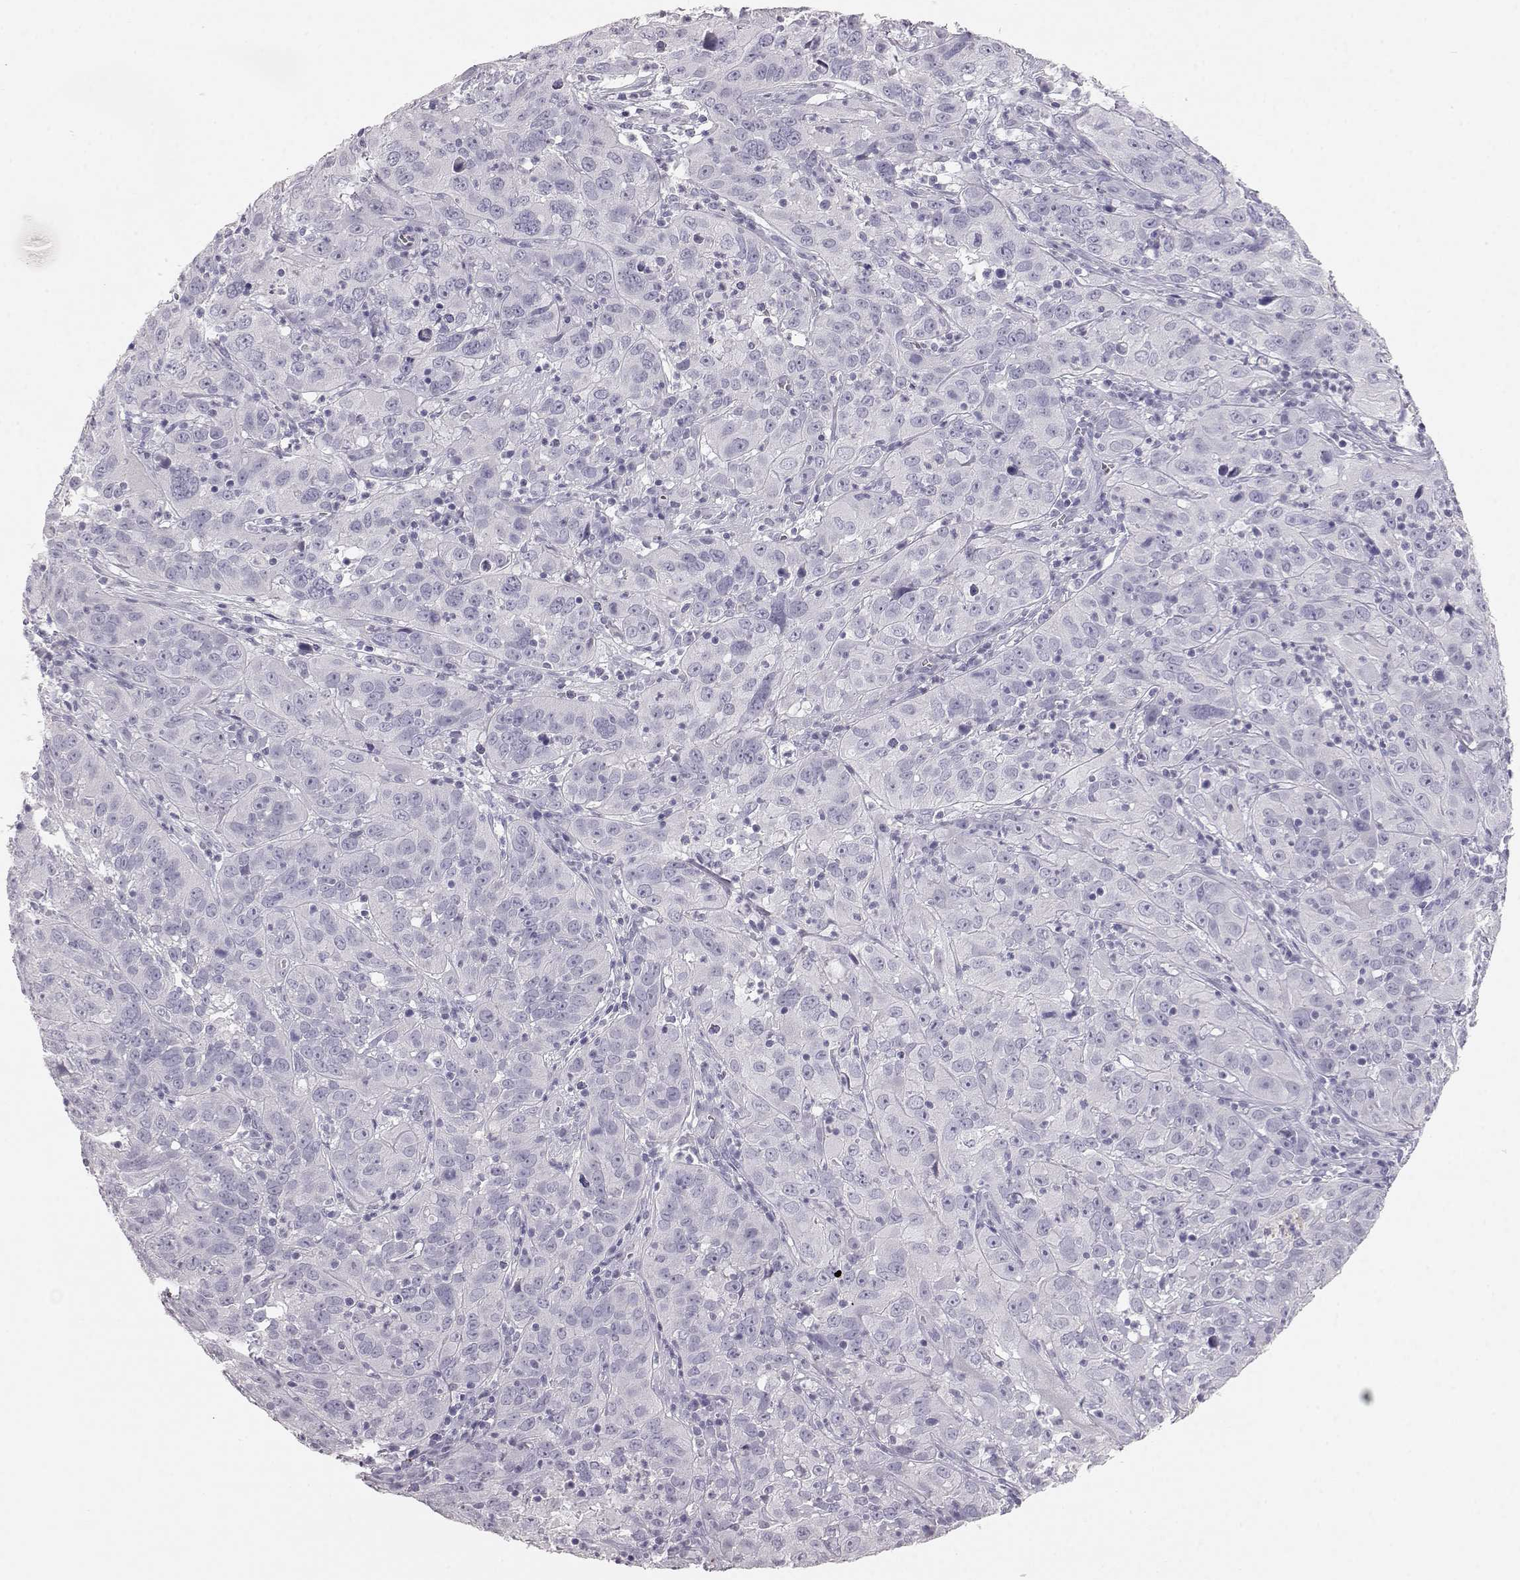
{"staining": {"intensity": "negative", "quantity": "none", "location": "none"}, "tissue": "cervical cancer", "cell_type": "Tumor cells", "image_type": "cancer", "snomed": [{"axis": "morphology", "description": "Squamous cell carcinoma, NOS"}, {"axis": "topography", "description": "Cervix"}], "caption": "Protein analysis of cervical cancer displays no significant positivity in tumor cells.", "gene": "KRTAP16-1", "patient": {"sex": "female", "age": 32}}